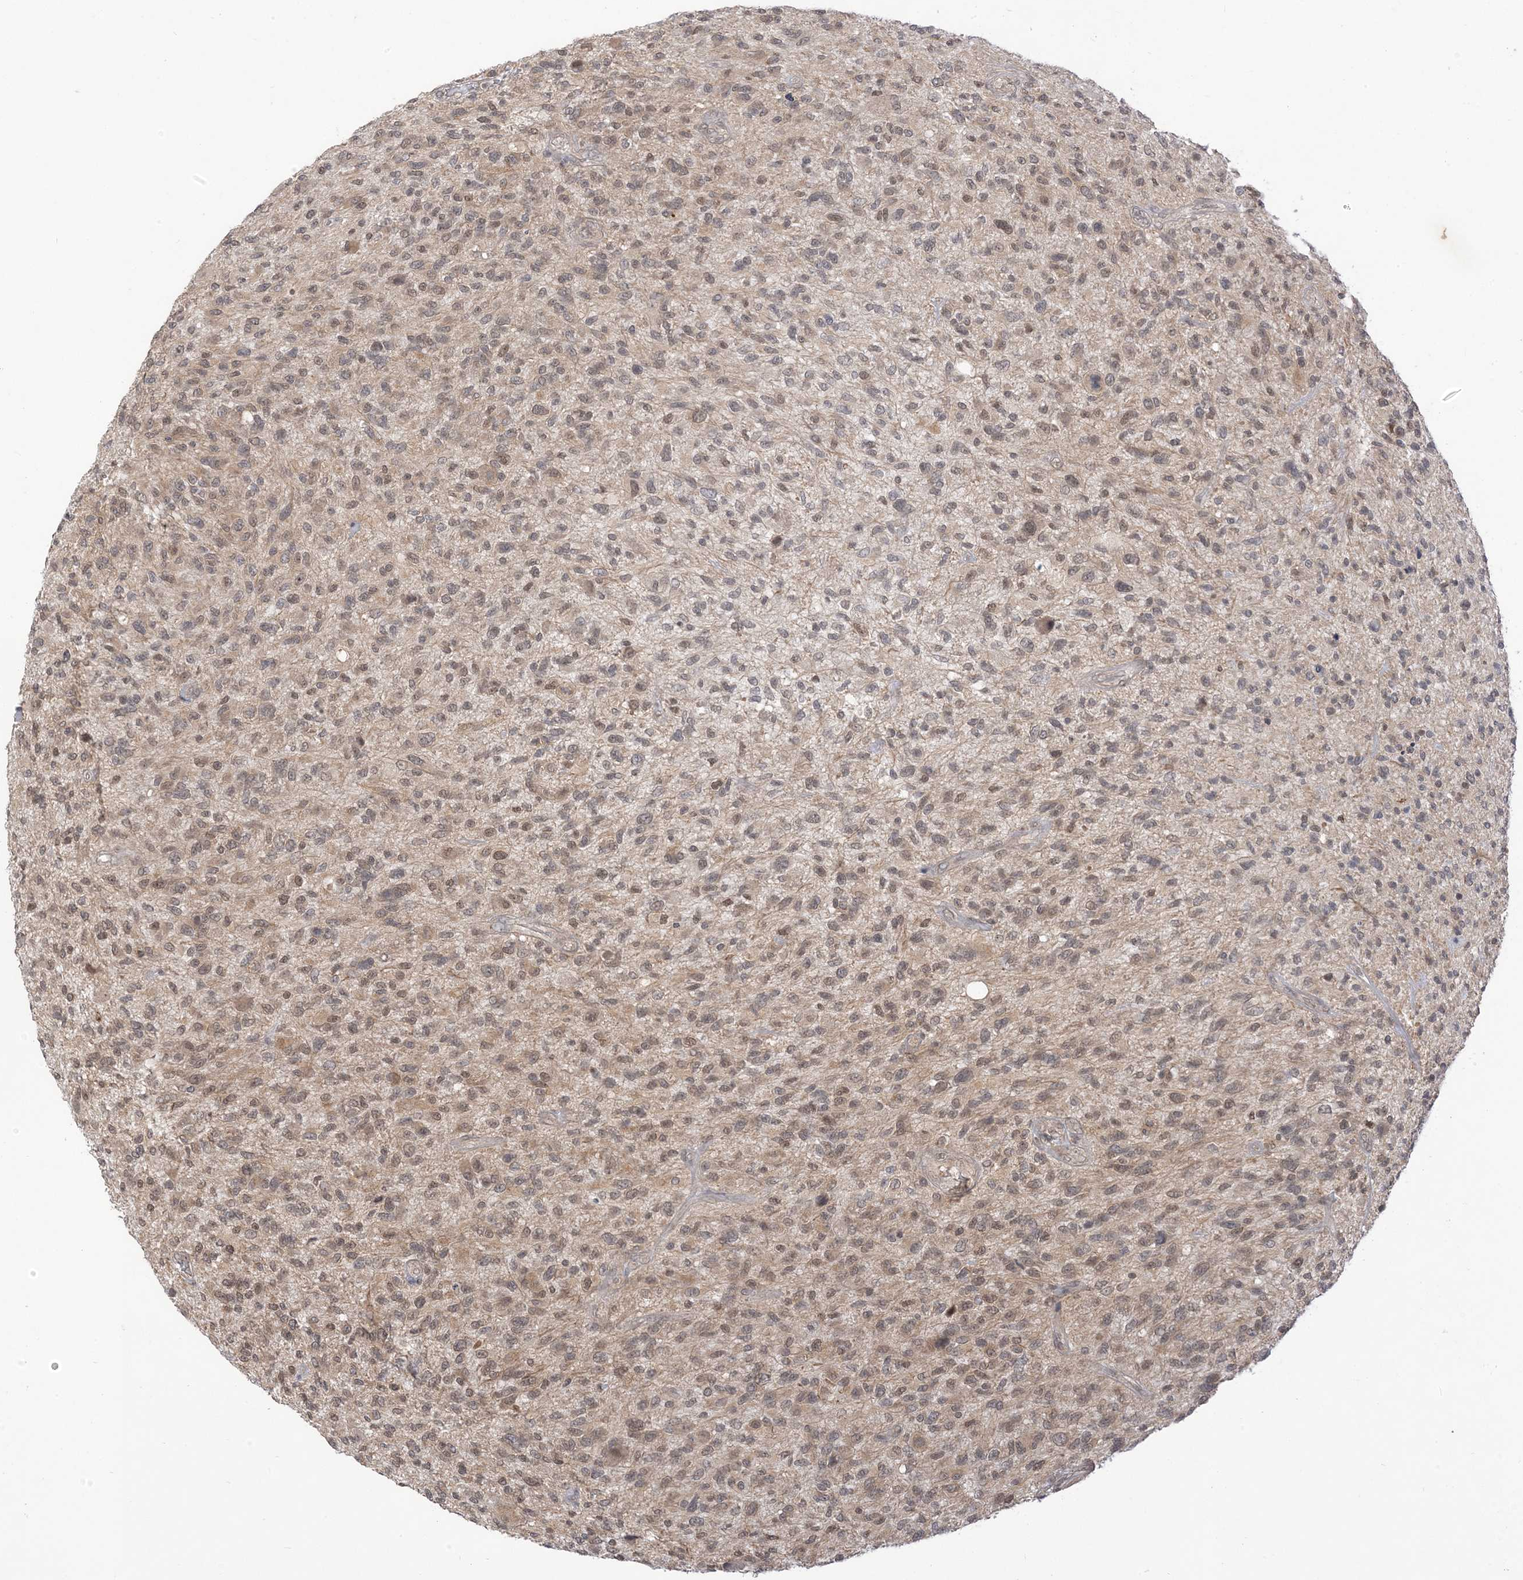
{"staining": {"intensity": "weak", "quantity": ">75%", "location": "nuclear"}, "tissue": "glioma", "cell_type": "Tumor cells", "image_type": "cancer", "snomed": [{"axis": "morphology", "description": "Glioma, malignant, High grade"}, {"axis": "topography", "description": "Brain"}], "caption": "Immunohistochemistry (IHC) (DAB) staining of malignant glioma (high-grade) demonstrates weak nuclear protein expression in approximately >75% of tumor cells.", "gene": "RANBP9", "patient": {"sex": "male", "age": 47}}